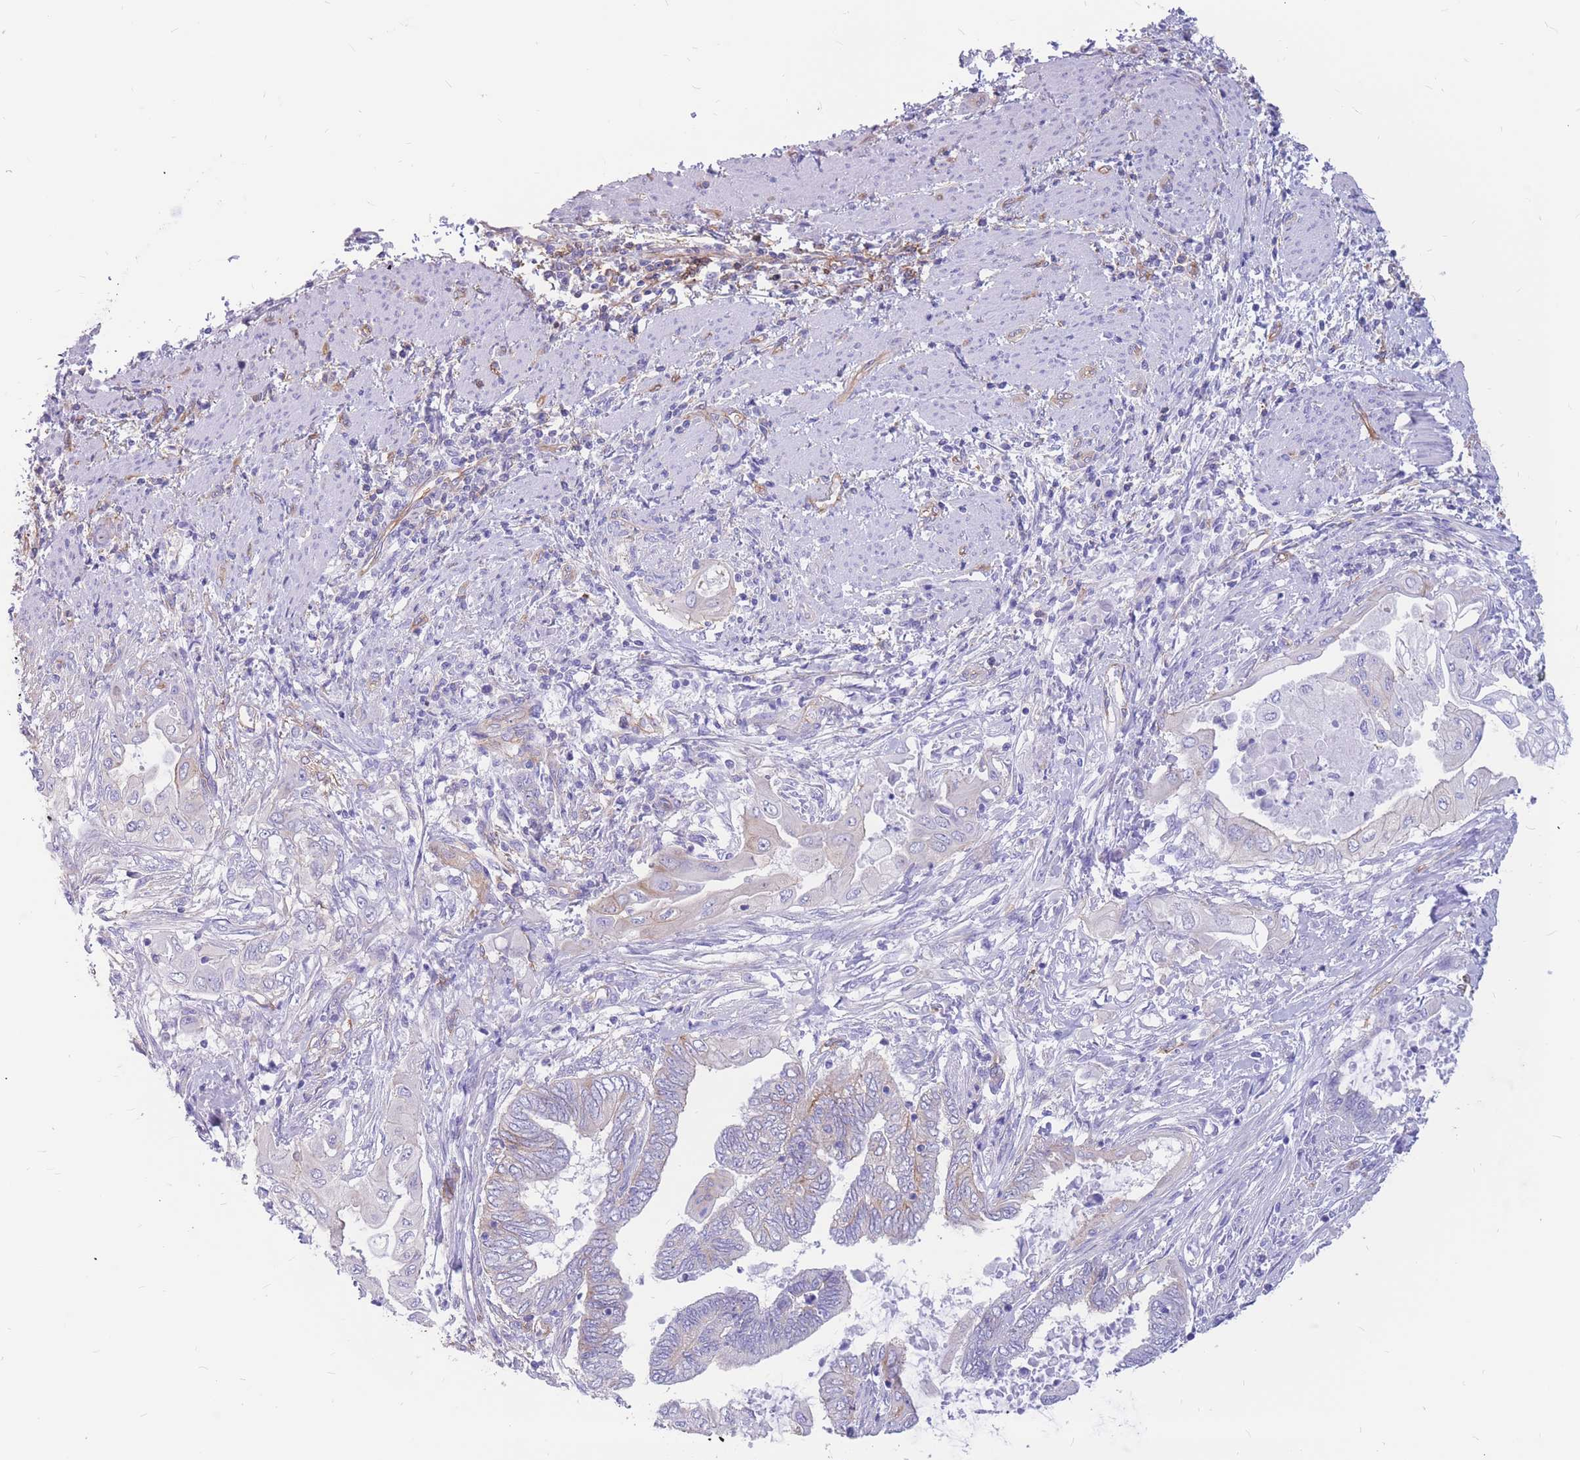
{"staining": {"intensity": "negative", "quantity": "none", "location": "none"}, "tissue": "endometrial cancer", "cell_type": "Tumor cells", "image_type": "cancer", "snomed": [{"axis": "morphology", "description": "Adenocarcinoma, NOS"}, {"axis": "topography", "description": "Uterus"}, {"axis": "topography", "description": "Endometrium"}], "caption": "Tumor cells are negative for protein expression in human adenocarcinoma (endometrial).", "gene": "ADD2", "patient": {"sex": "female", "age": 70}}